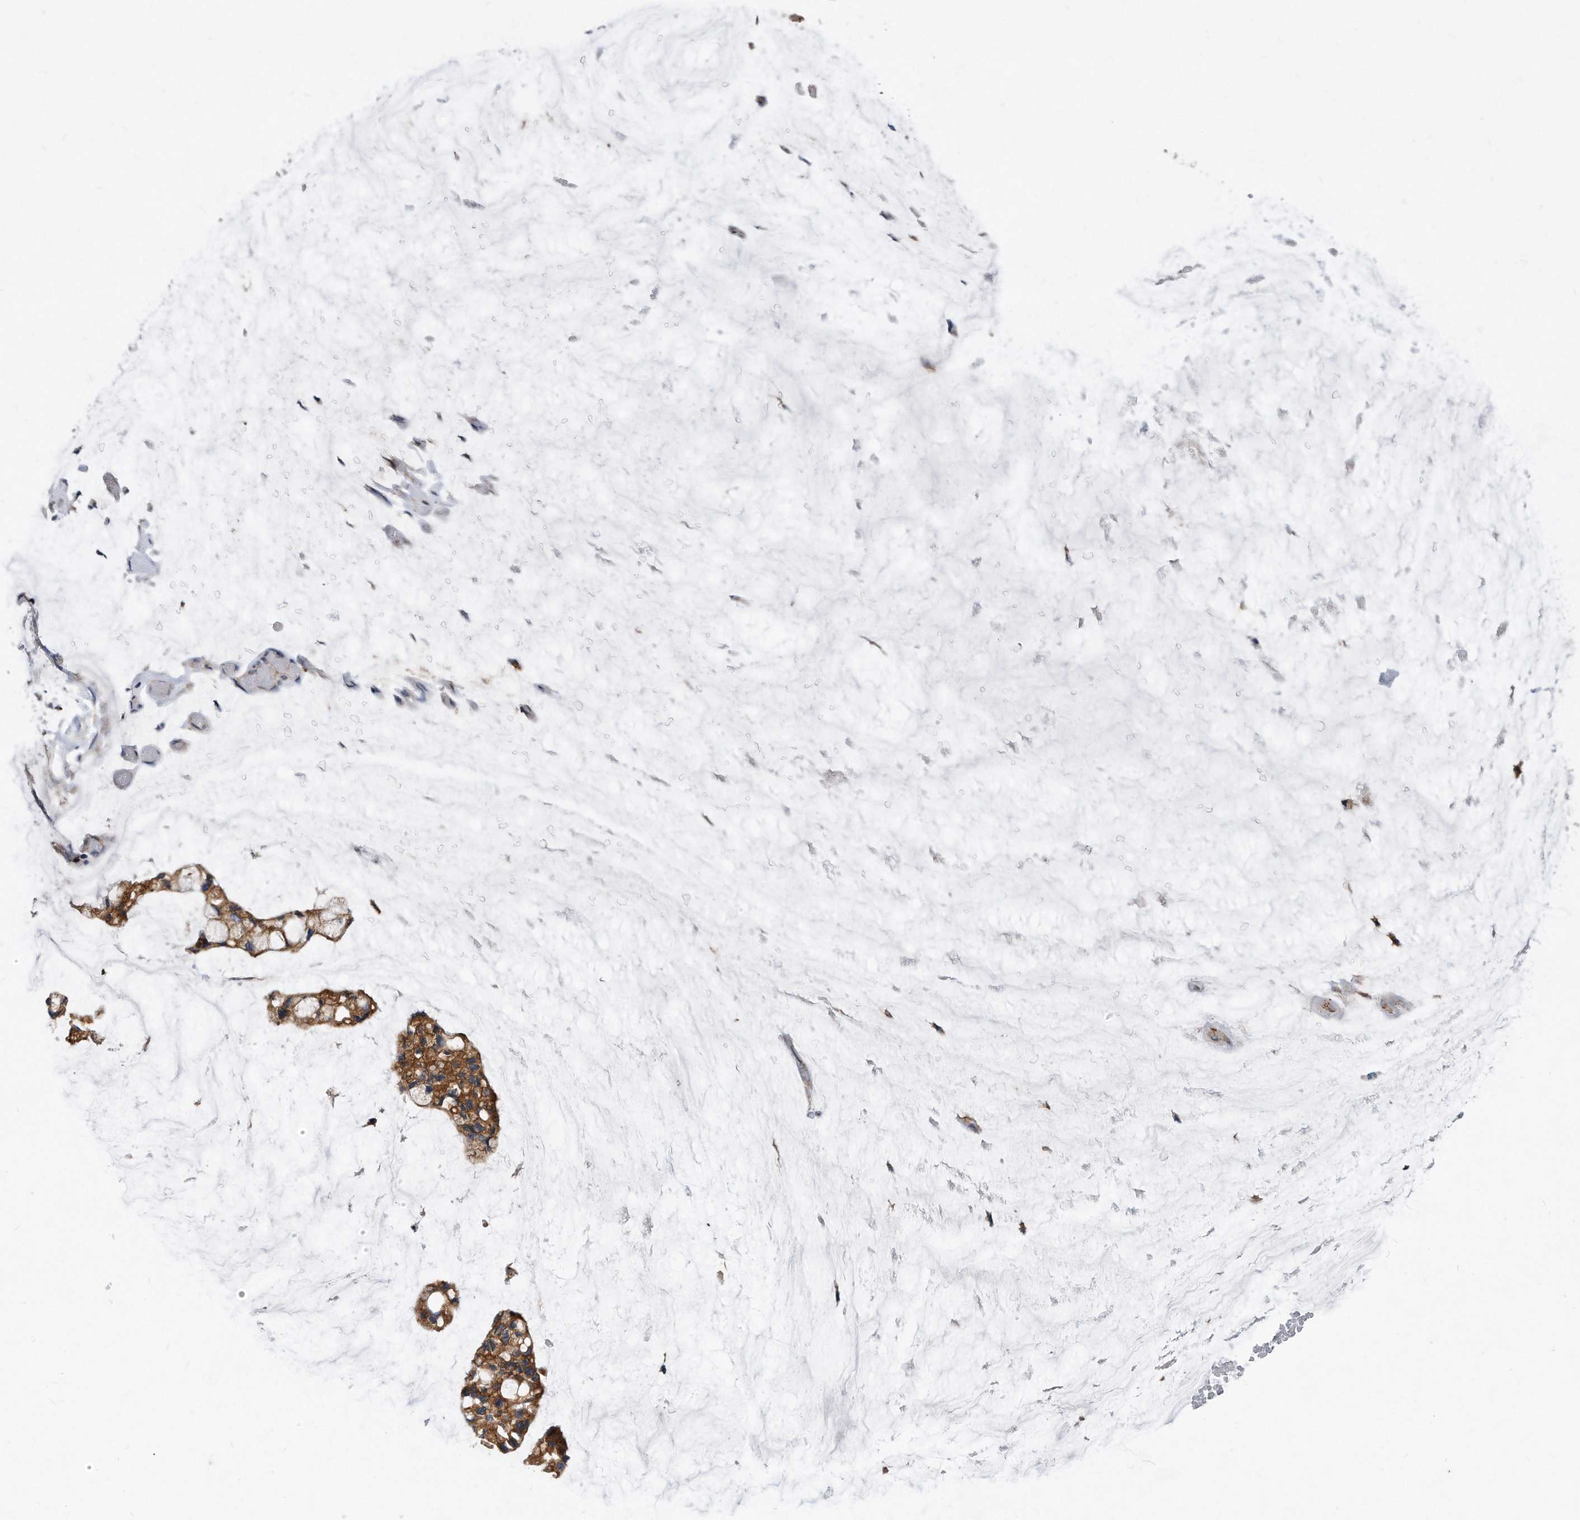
{"staining": {"intensity": "moderate", "quantity": ">75%", "location": "cytoplasmic/membranous"}, "tissue": "ovarian cancer", "cell_type": "Tumor cells", "image_type": "cancer", "snomed": [{"axis": "morphology", "description": "Cystadenocarcinoma, mucinous, NOS"}, {"axis": "topography", "description": "Ovary"}], "caption": "IHC (DAB (3,3'-diaminobenzidine)) staining of ovarian mucinous cystadenocarcinoma reveals moderate cytoplasmic/membranous protein positivity in approximately >75% of tumor cells.", "gene": "ATG5", "patient": {"sex": "female", "age": 39}}